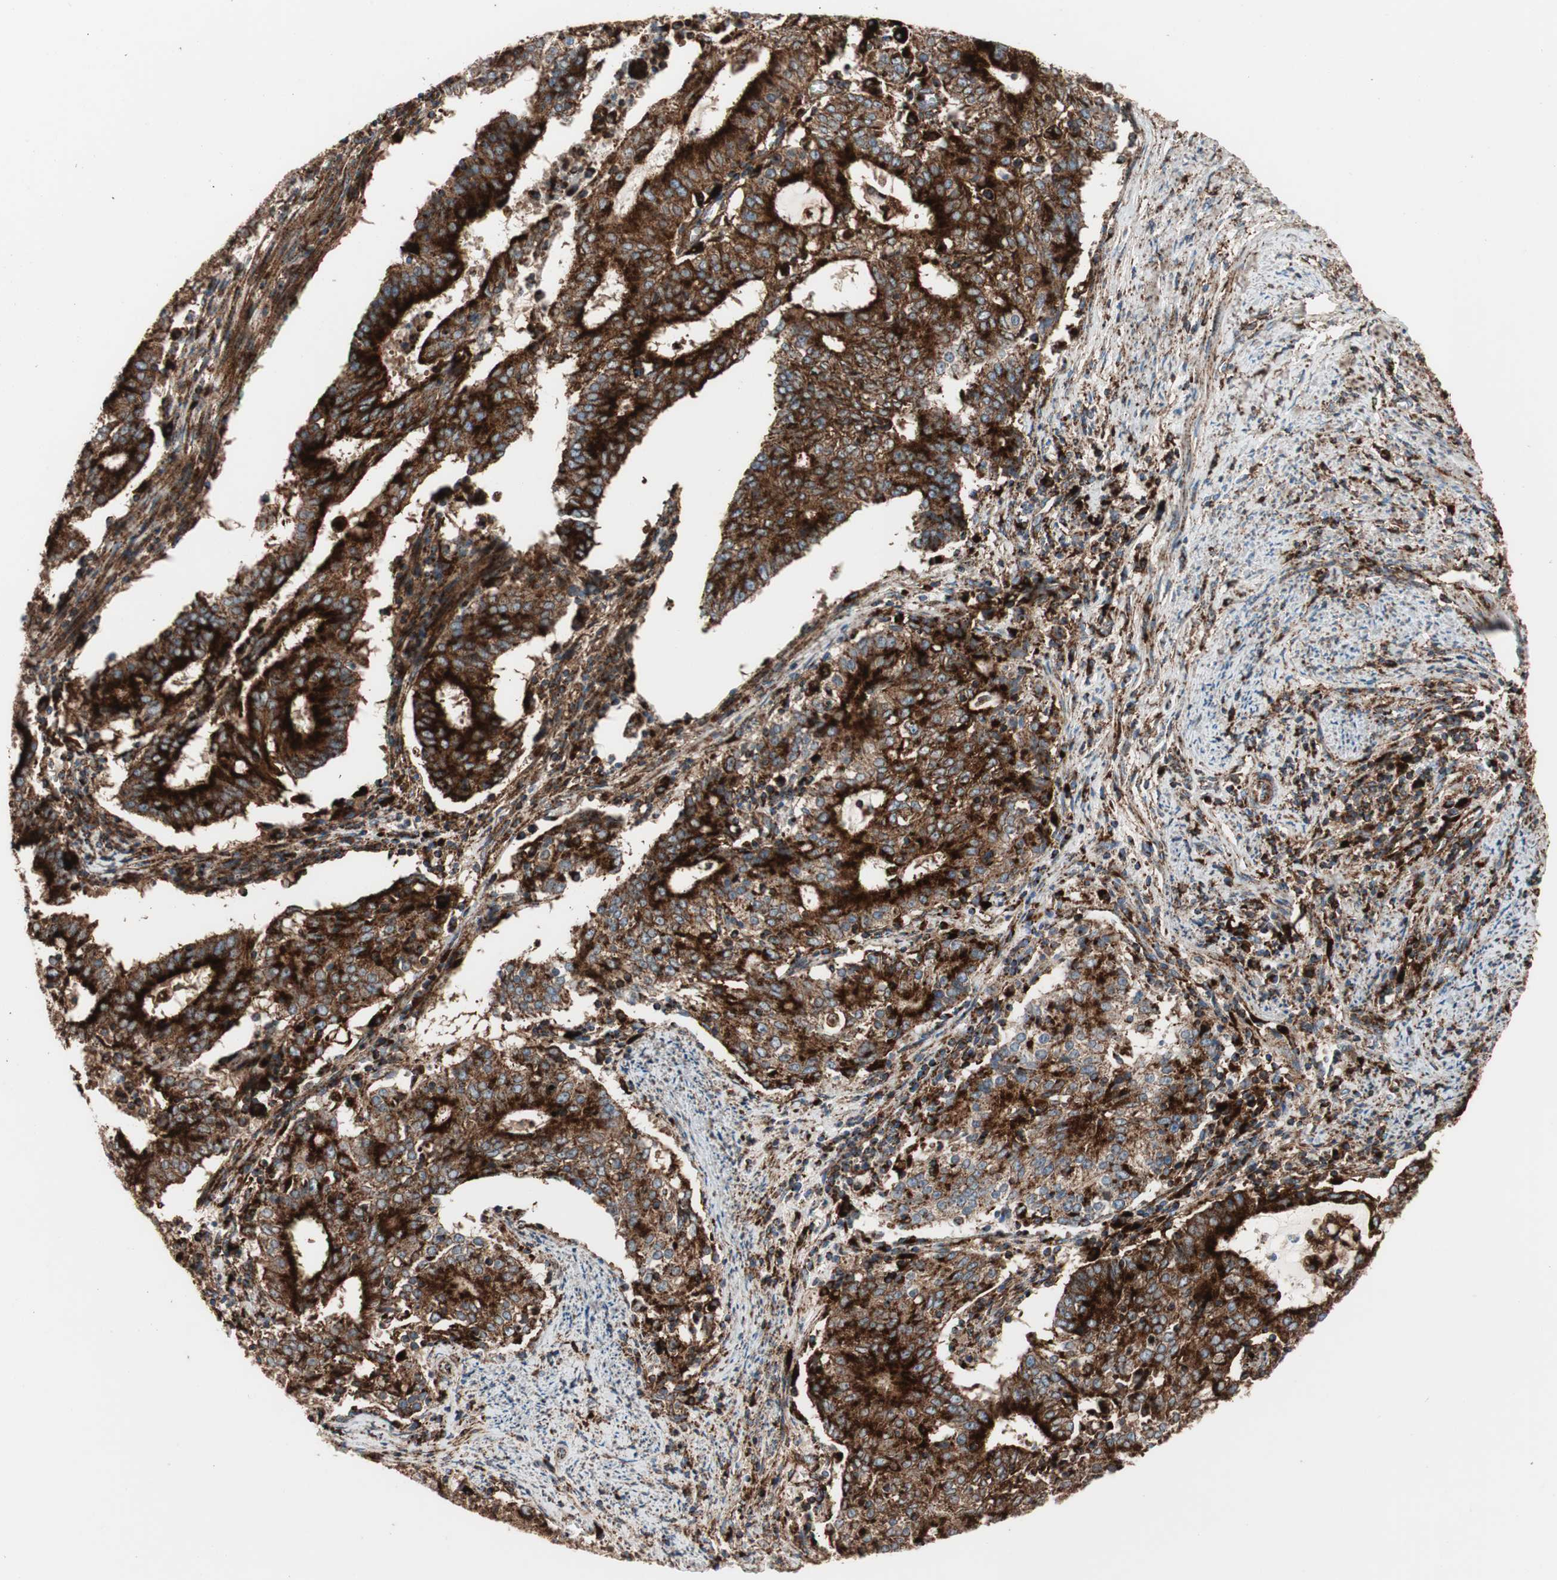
{"staining": {"intensity": "strong", "quantity": ">75%", "location": "cytoplasmic/membranous"}, "tissue": "cervical cancer", "cell_type": "Tumor cells", "image_type": "cancer", "snomed": [{"axis": "morphology", "description": "Adenocarcinoma, NOS"}, {"axis": "topography", "description": "Cervix"}], "caption": "DAB (3,3'-diaminobenzidine) immunohistochemical staining of human cervical cancer demonstrates strong cytoplasmic/membranous protein staining in about >75% of tumor cells.", "gene": "LAMP1", "patient": {"sex": "female", "age": 44}}